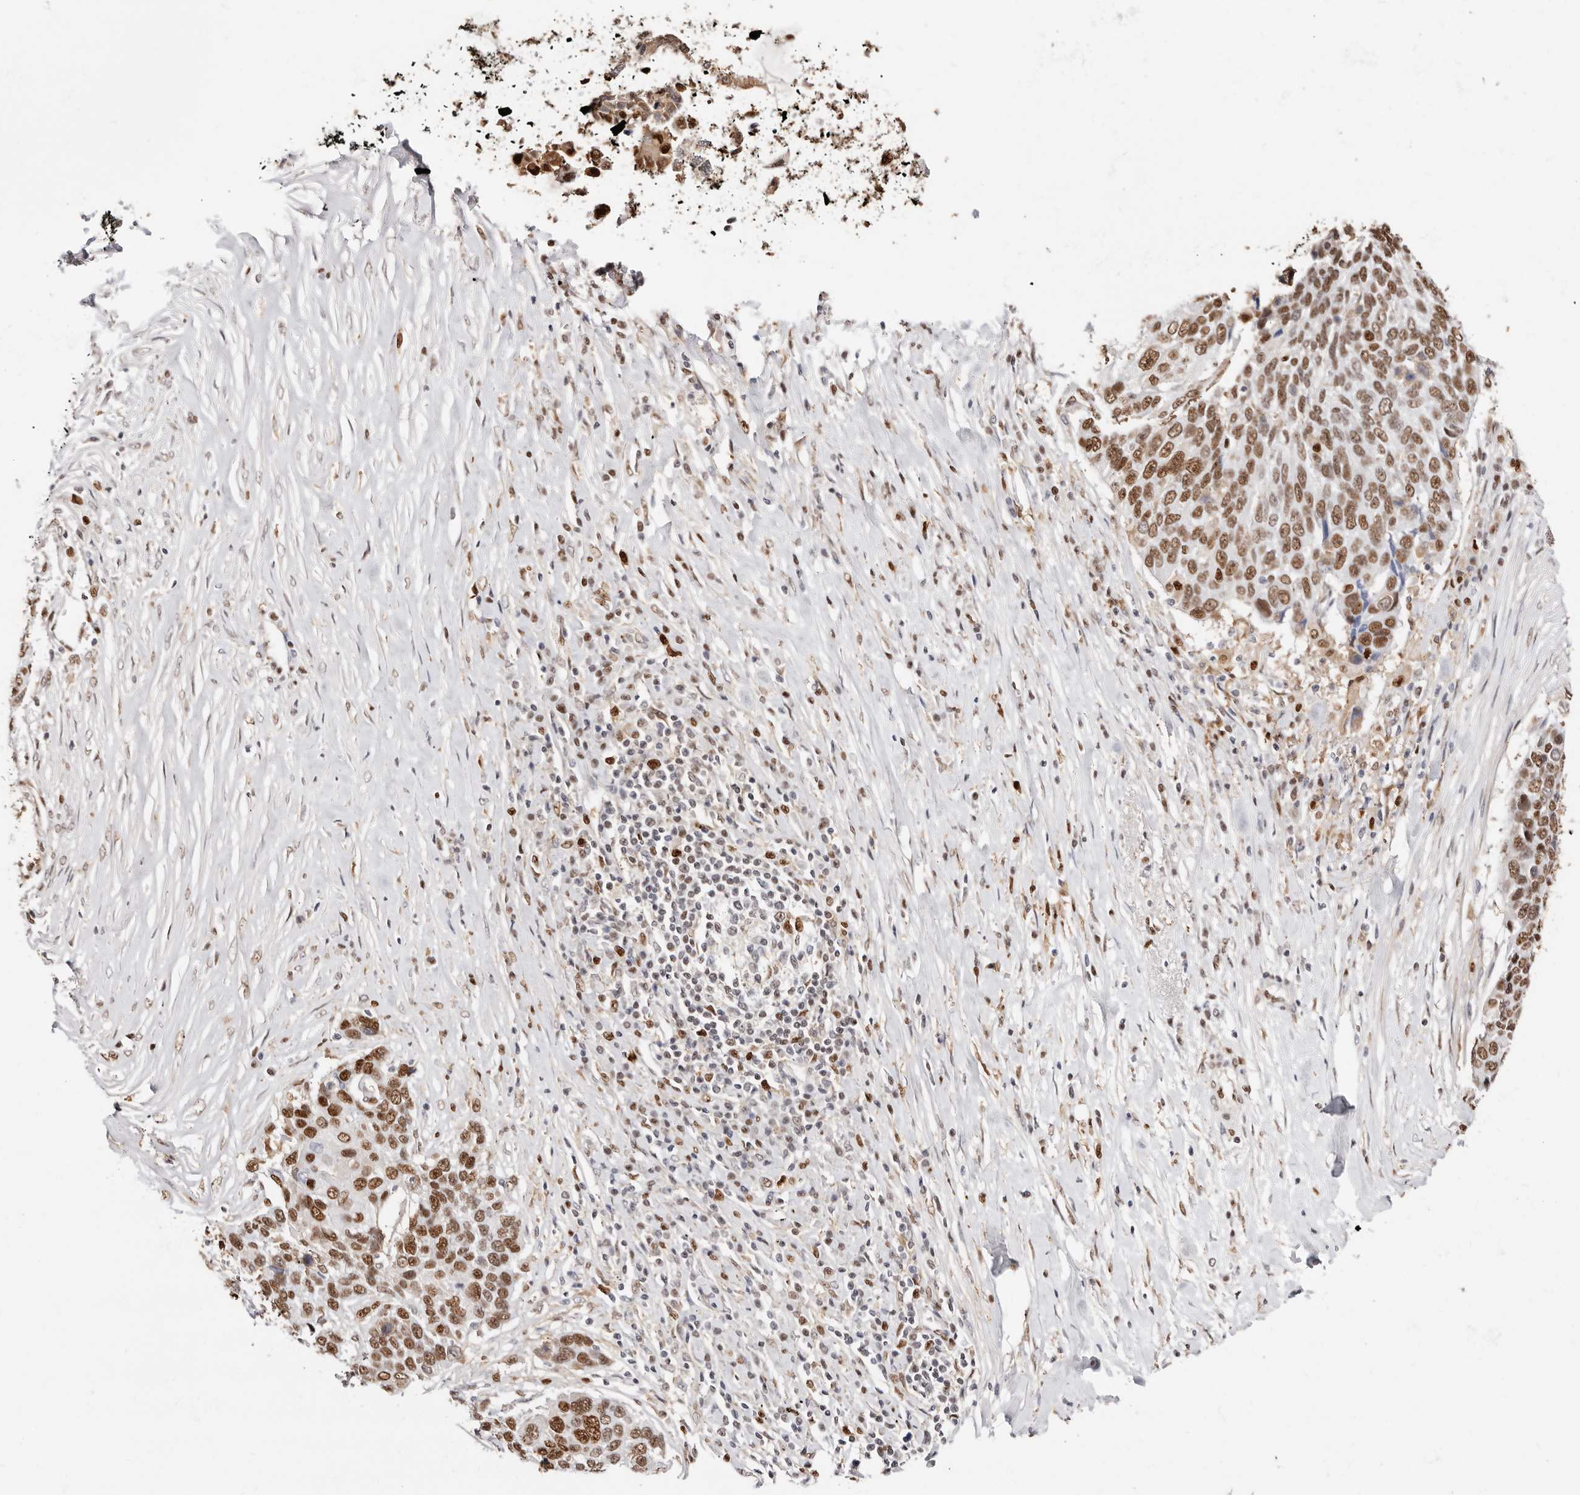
{"staining": {"intensity": "moderate", "quantity": ">75%", "location": "nuclear"}, "tissue": "lung cancer", "cell_type": "Tumor cells", "image_type": "cancer", "snomed": [{"axis": "morphology", "description": "Squamous cell carcinoma, NOS"}, {"axis": "topography", "description": "Lung"}], "caption": "Immunohistochemical staining of human lung squamous cell carcinoma demonstrates medium levels of moderate nuclear protein staining in about >75% of tumor cells.", "gene": "TKT", "patient": {"sex": "male", "age": 66}}